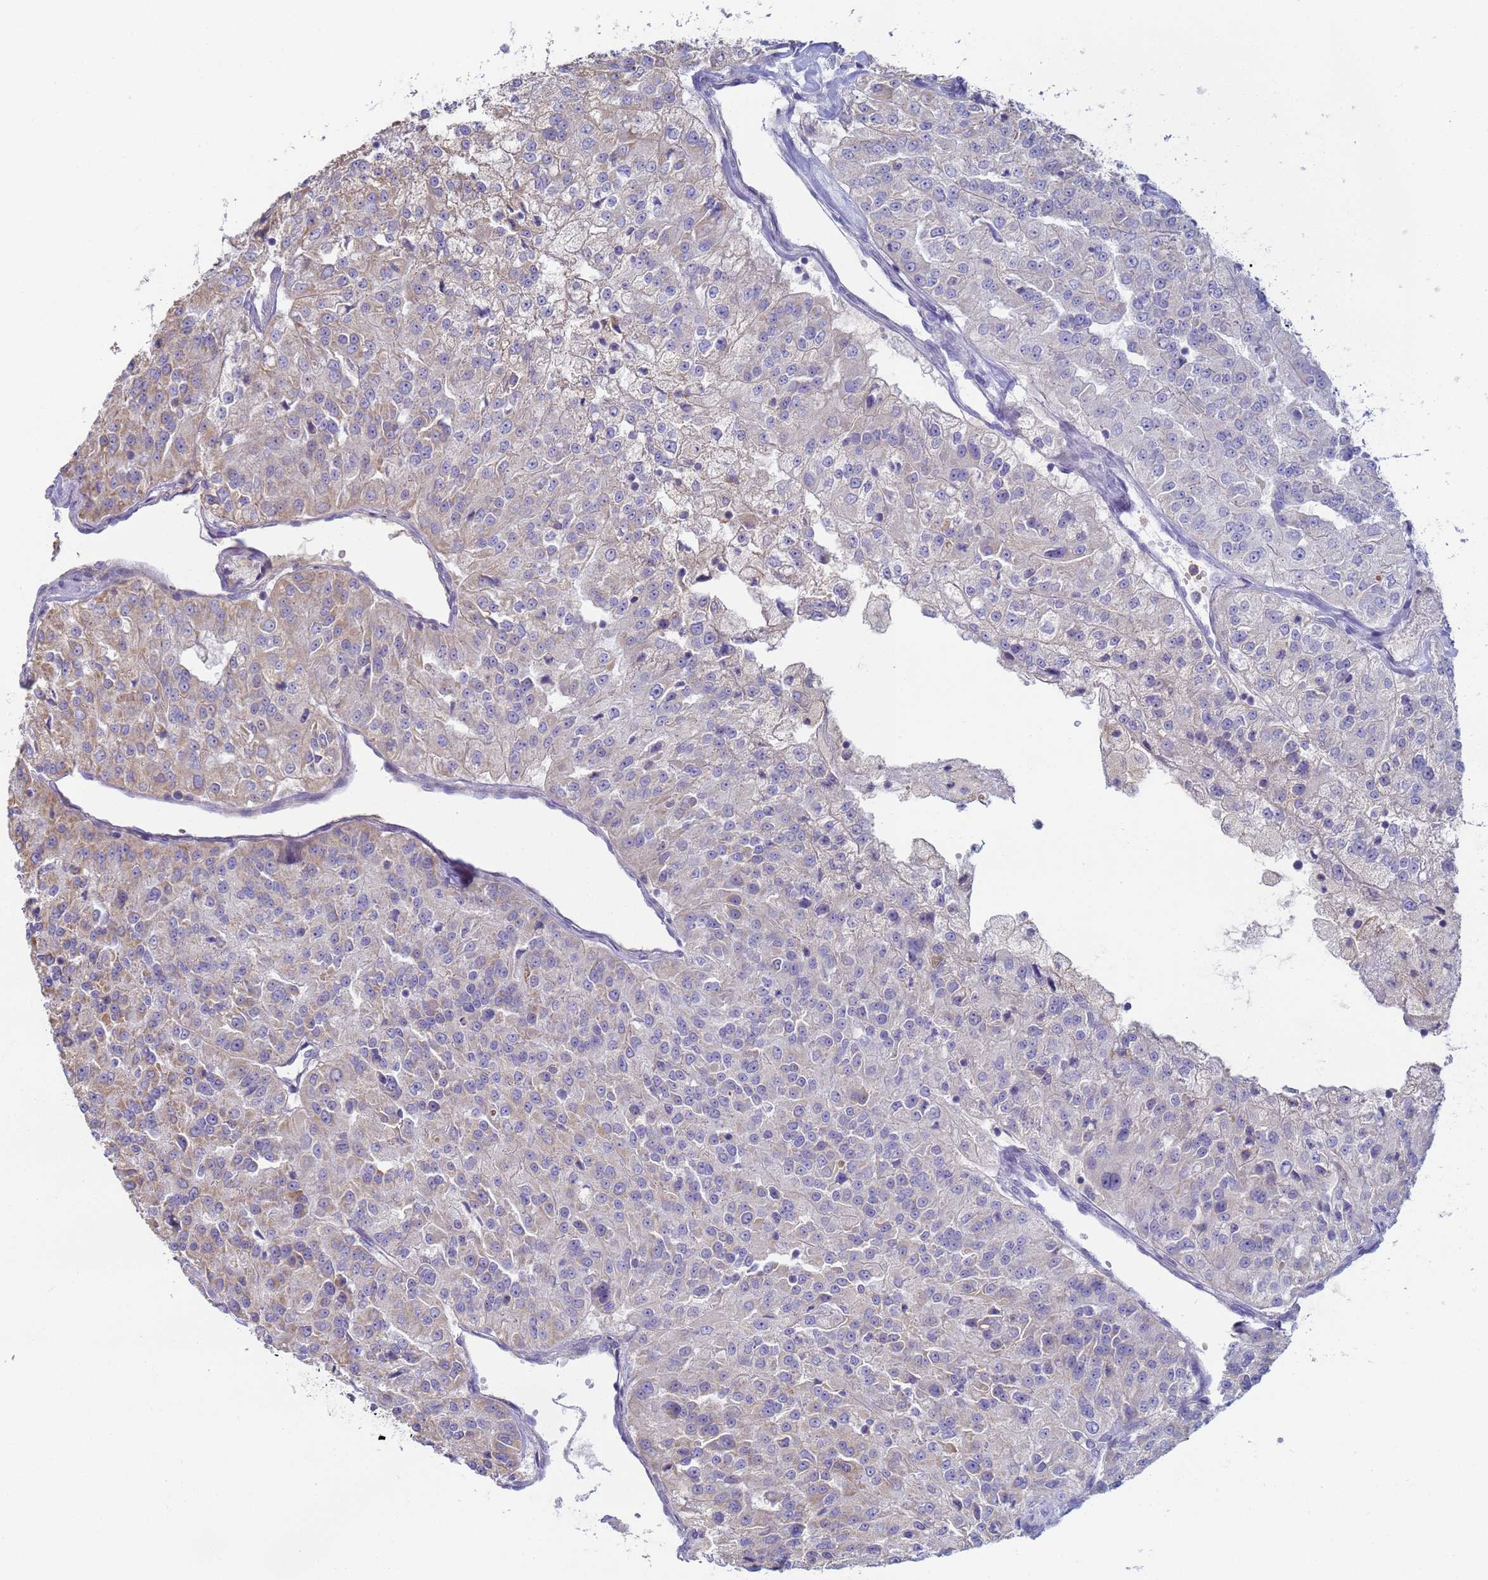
{"staining": {"intensity": "weak", "quantity": "<25%", "location": "cytoplasmic/membranous"}, "tissue": "renal cancer", "cell_type": "Tumor cells", "image_type": "cancer", "snomed": [{"axis": "morphology", "description": "Adenocarcinoma, NOS"}, {"axis": "topography", "description": "Kidney"}], "caption": "This is an immunohistochemistry histopathology image of renal adenocarcinoma. There is no positivity in tumor cells.", "gene": "CR1", "patient": {"sex": "female", "age": 63}}